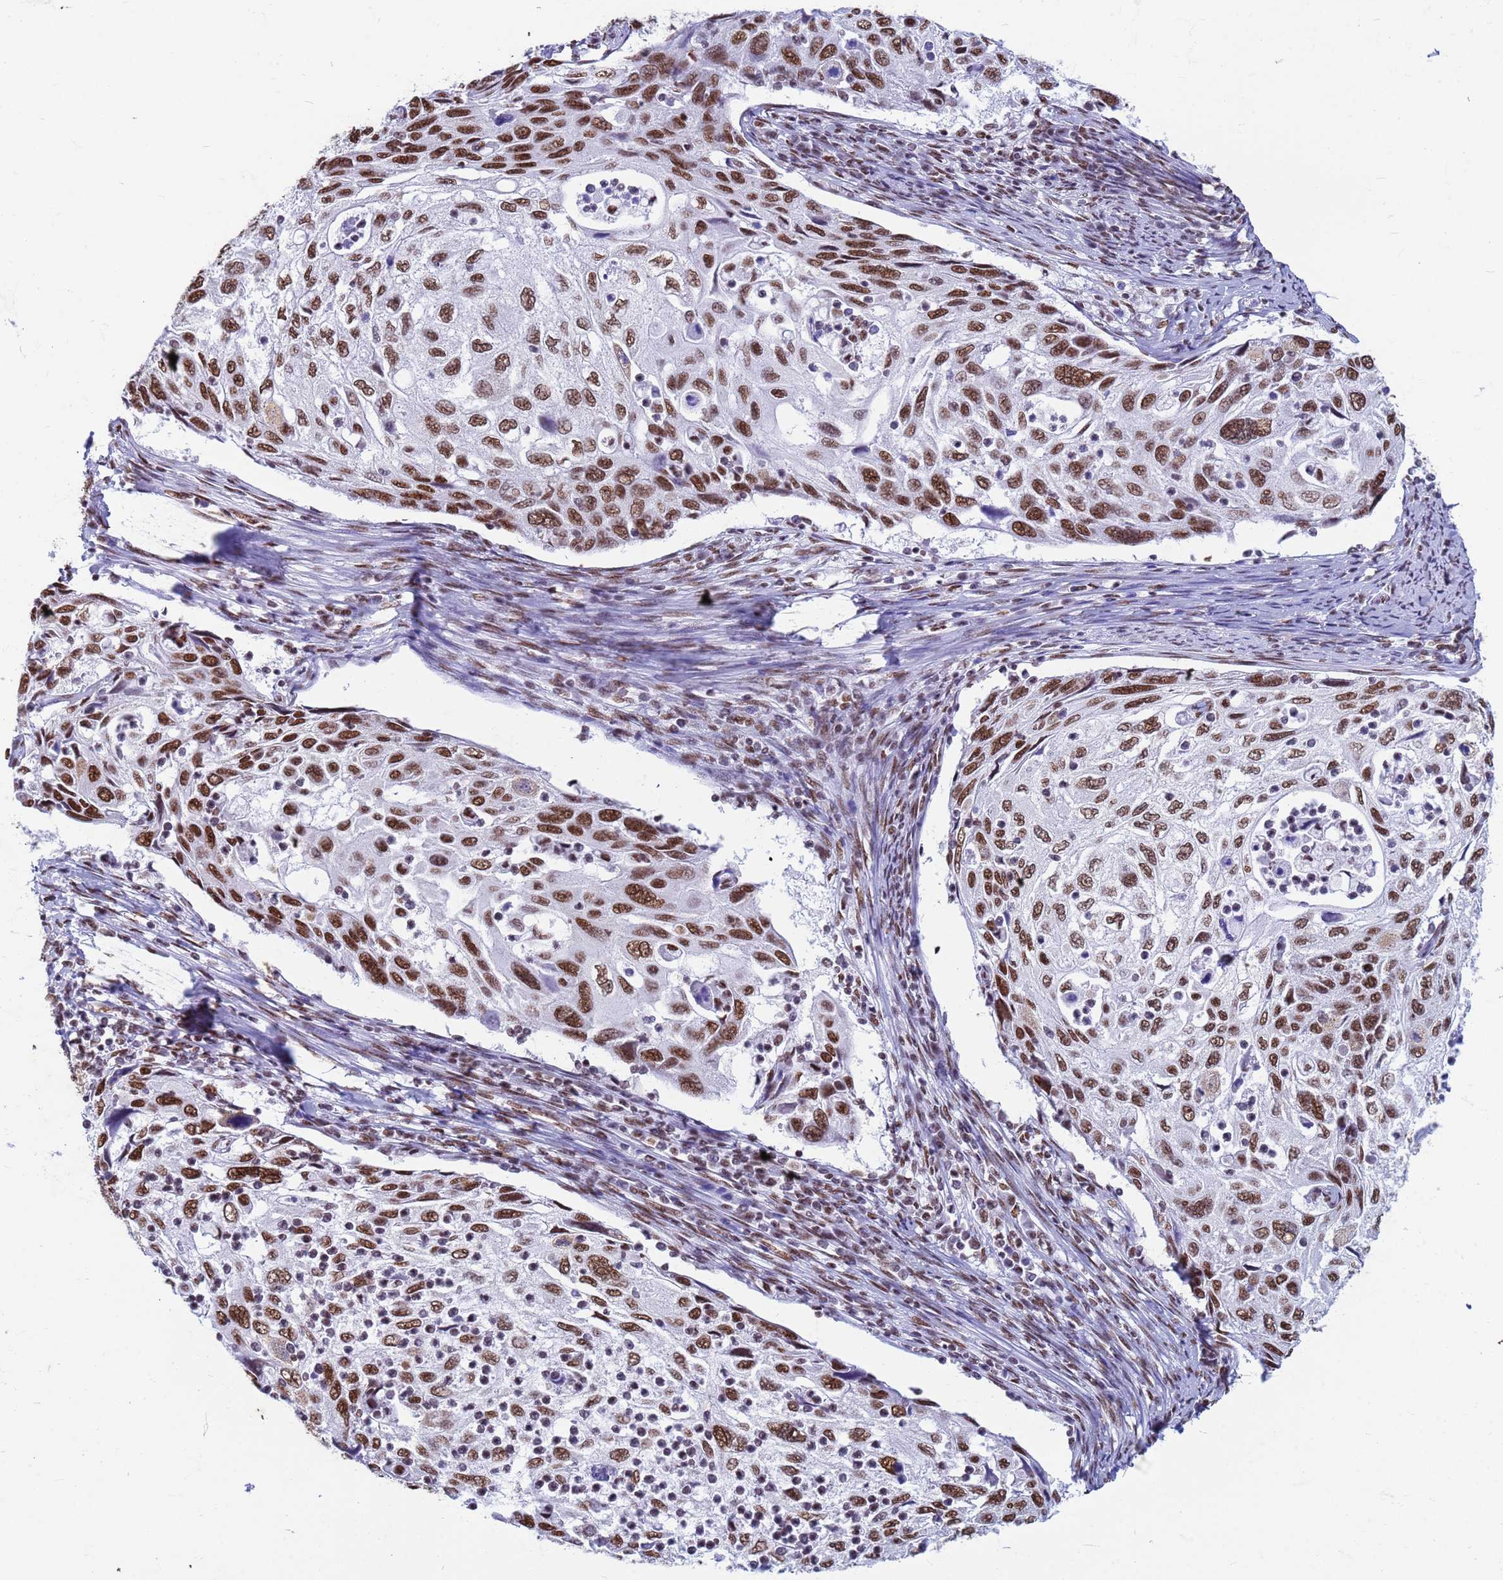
{"staining": {"intensity": "strong", "quantity": ">75%", "location": "nuclear"}, "tissue": "cervical cancer", "cell_type": "Tumor cells", "image_type": "cancer", "snomed": [{"axis": "morphology", "description": "Squamous cell carcinoma, NOS"}, {"axis": "topography", "description": "Cervix"}], "caption": "Cervical cancer (squamous cell carcinoma) stained for a protein (brown) shows strong nuclear positive positivity in about >75% of tumor cells.", "gene": "FAM170B", "patient": {"sex": "female", "age": 70}}